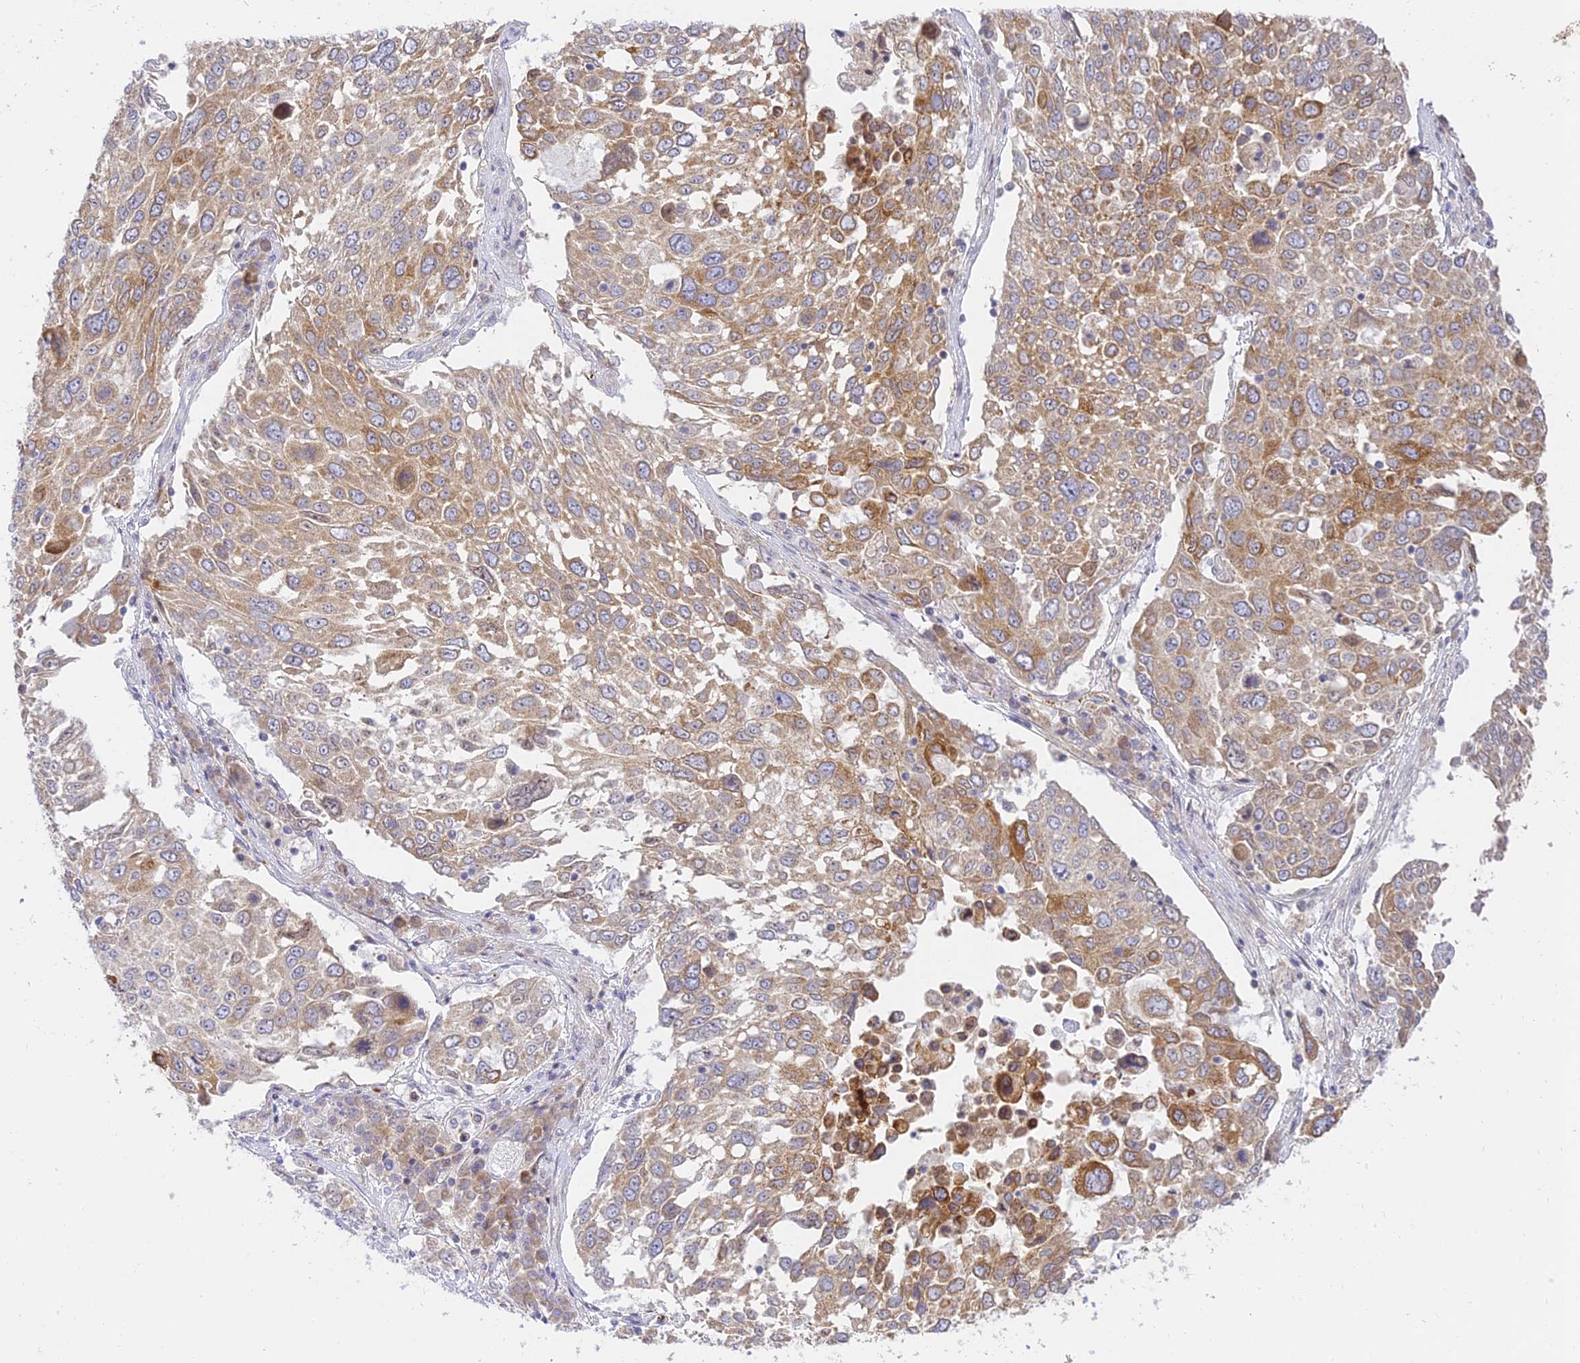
{"staining": {"intensity": "moderate", "quantity": ">75%", "location": "cytoplasmic/membranous"}, "tissue": "lung cancer", "cell_type": "Tumor cells", "image_type": "cancer", "snomed": [{"axis": "morphology", "description": "Squamous cell carcinoma, NOS"}, {"axis": "topography", "description": "Lung"}], "caption": "Immunohistochemical staining of human lung squamous cell carcinoma reveals medium levels of moderate cytoplasmic/membranous protein expression in about >75% of tumor cells. (brown staining indicates protein expression, while blue staining denotes nuclei).", "gene": "TMEM40", "patient": {"sex": "male", "age": 65}}